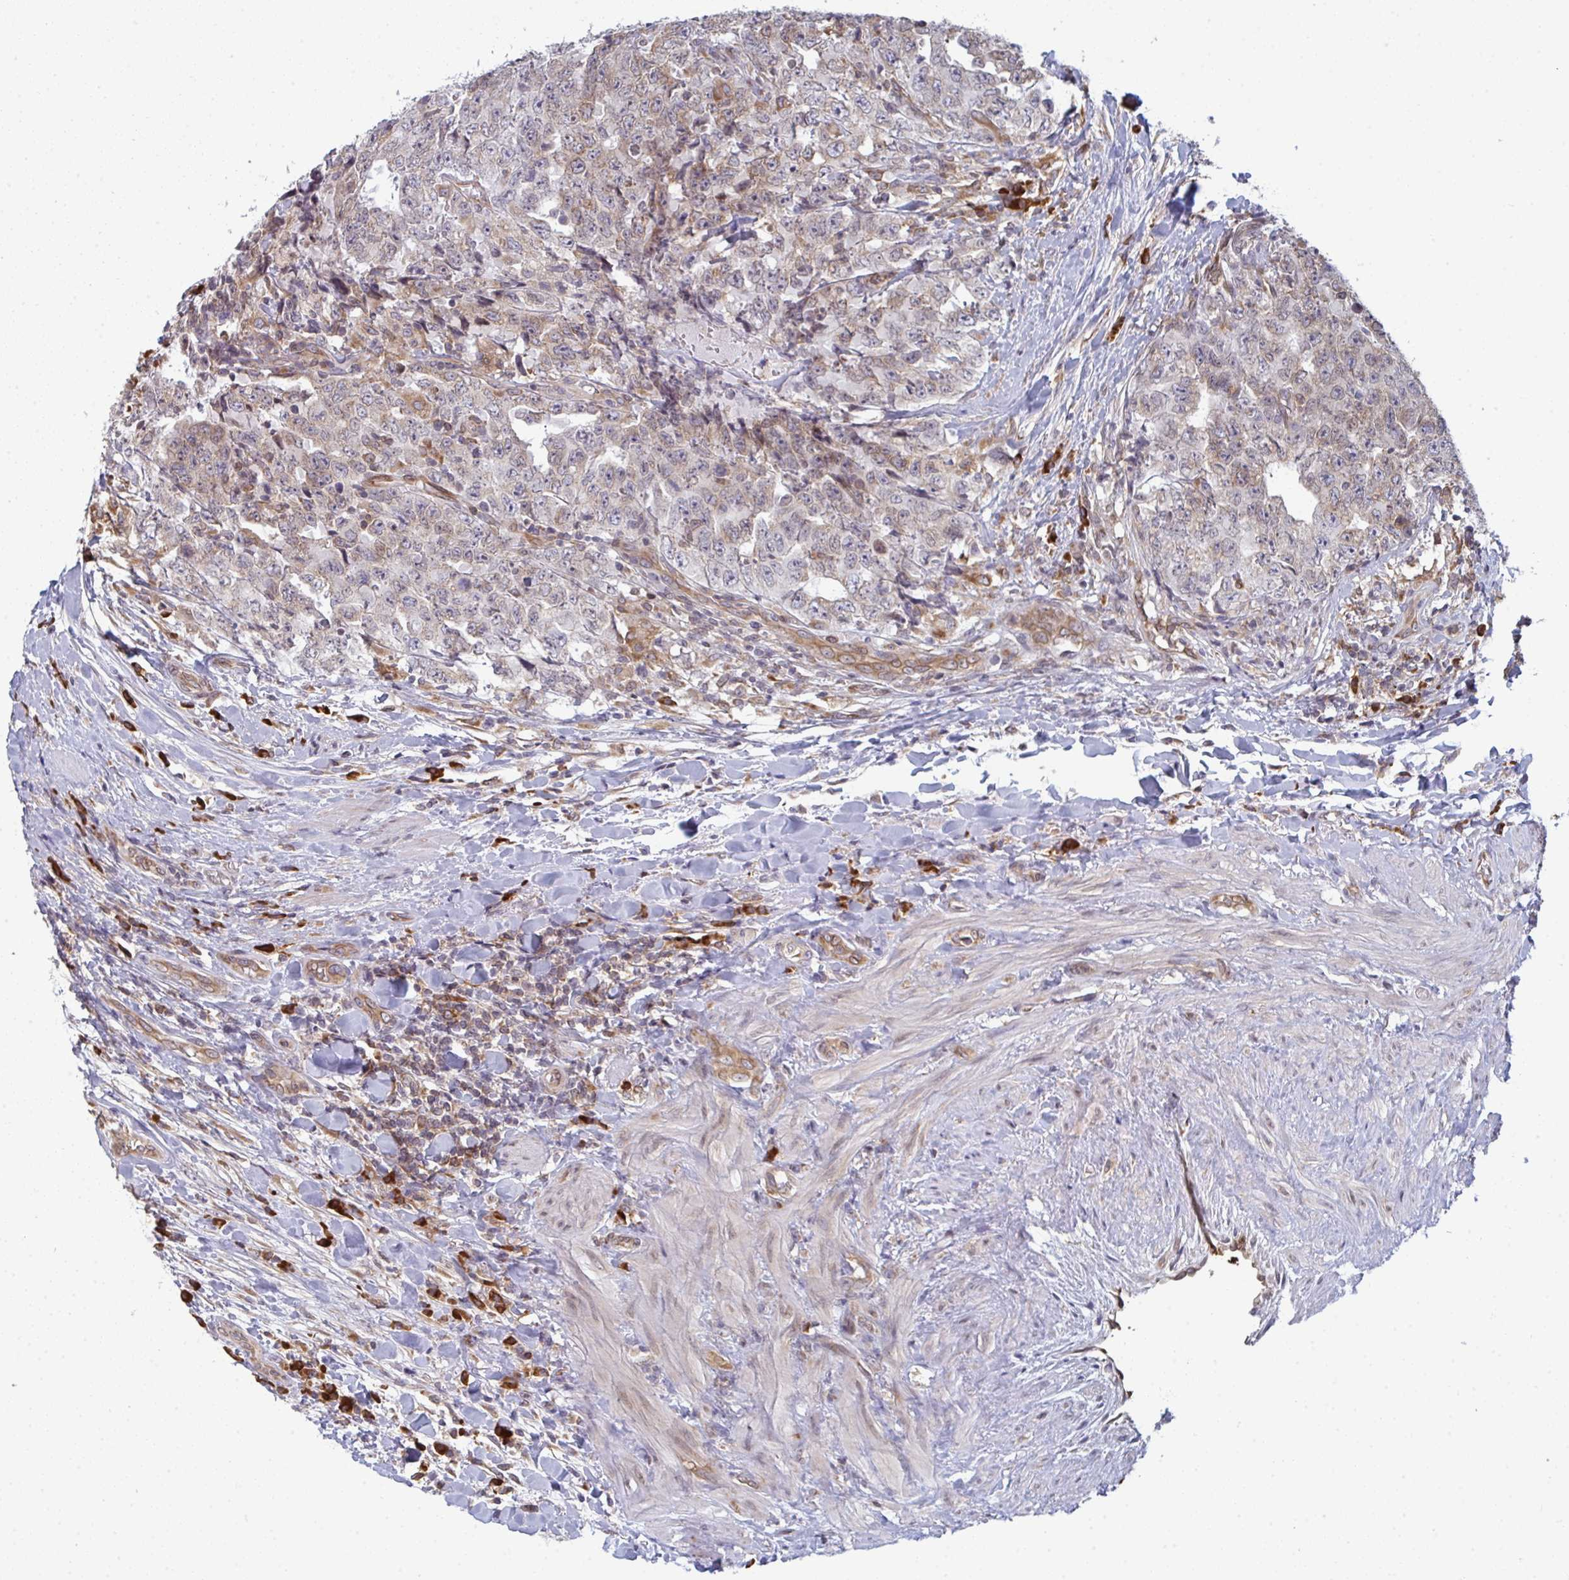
{"staining": {"intensity": "moderate", "quantity": "25%-75%", "location": "cytoplasmic/membranous"}, "tissue": "testis cancer", "cell_type": "Tumor cells", "image_type": "cancer", "snomed": [{"axis": "morphology", "description": "Carcinoma, Embryonal, NOS"}, {"axis": "topography", "description": "Testis"}], "caption": "High-power microscopy captured an IHC photomicrograph of testis cancer (embryonal carcinoma), revealing moderate cytoplasmic/membranous staining in approximately 25%-75% of tumor cells.", "gene": "LYSMD4", "patient": {"sex": "male", "age": 24}}